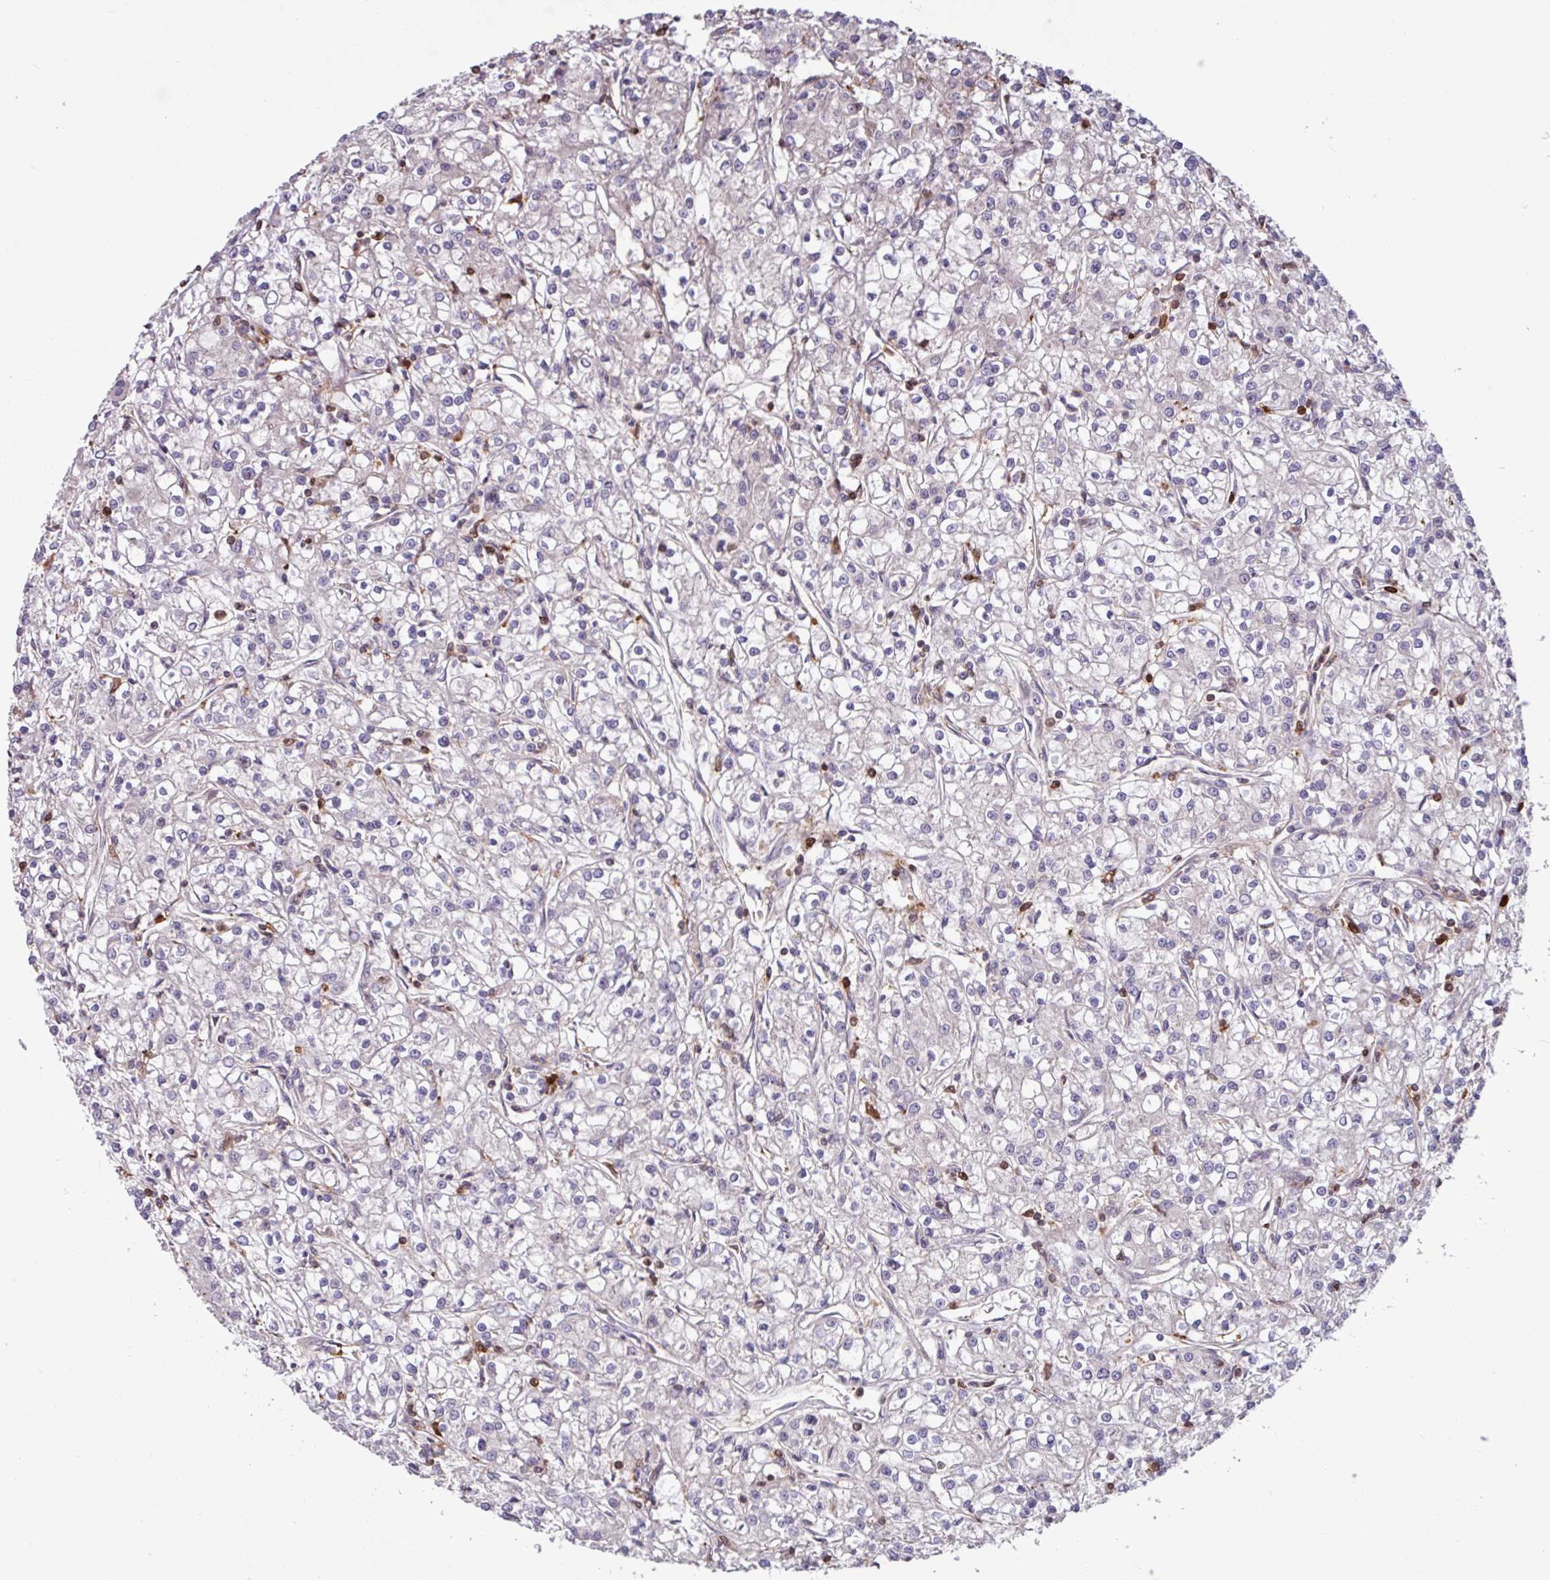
{"staining": {"intensity": "negative", "quantity": "none", "location": "none"}, "tissue": "renal cancer", "cell_type": "Tumor cells", "image_type": "cancer", "snomed": [{"axis": "morphology", "description": "Adenocarcinoma, NOS"}, {"axis": "topography", "description": "Kidney"}], "caption": "Histopathology image shows no protein positivity in tumor cells of renal cancer tissue.", "gene": "SEC61G", "patient": {"sex": "female", "age": 59}}